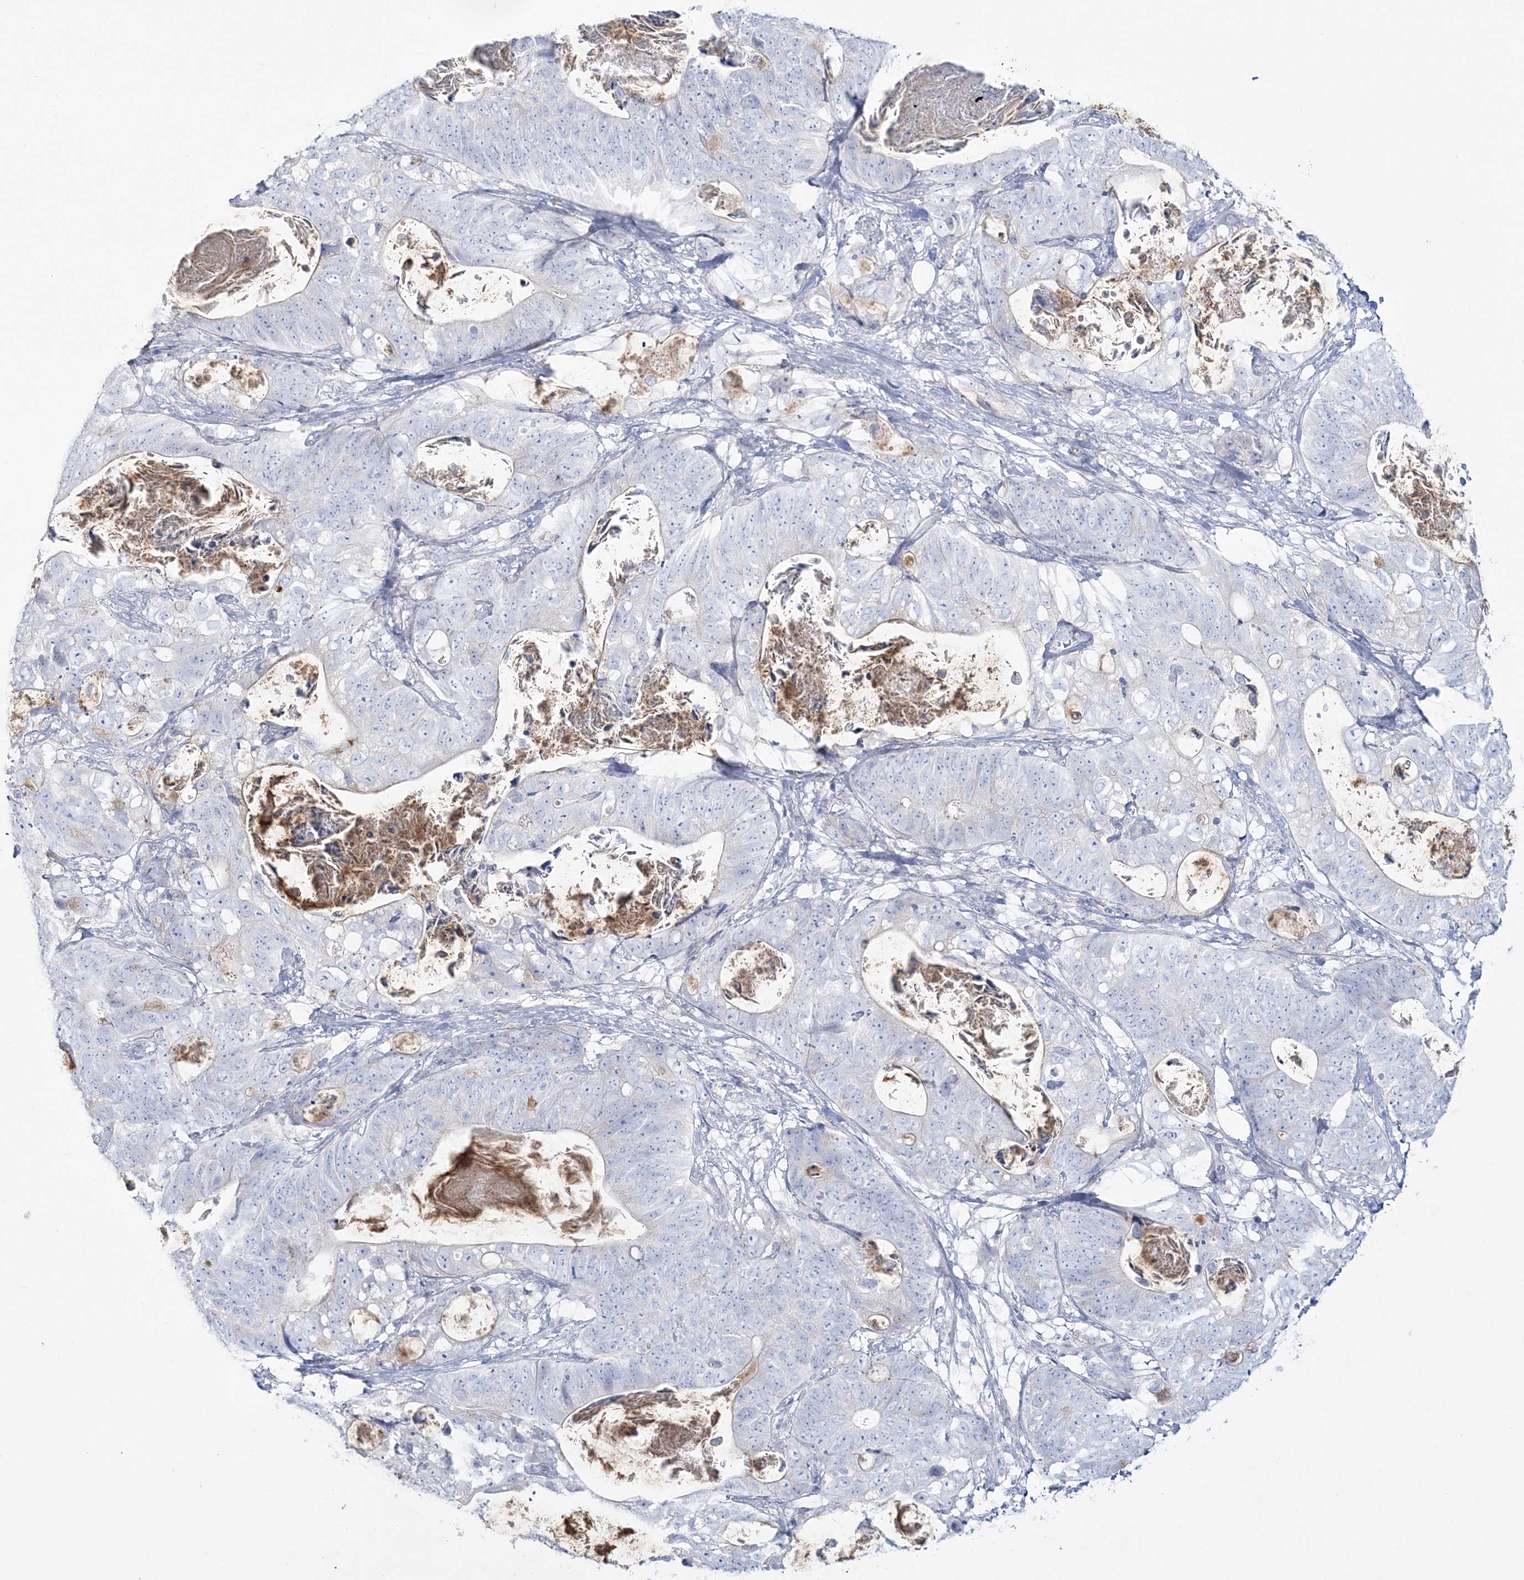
{"staining": {"intensity": "negative", "quantity": "none", "location": "none"}, "tissue": "stomach cancer", "cell_type": "Tumor cells", "image_type": "cancer", "snomed": [{"axis": "morphology", "description": "Normal tissue, NOS"}, {"axis": "morphology", "description": "Adenocarcinoma, NOS"}, {"axis": "topography", "description": "Stomach"}], "caption": "High power microscopy micrograph of an IHC photomicrograph of stomach cancer (adenocarcinoma), revealing no significant positivity in tumor cells. The staining was performed using DAB (3,3'-diaminobenzidine) to visualize the protein expression in brown, while the nuclei were stained in blue with hematoxylin (Magnification: 20x).", "gene": "WDSUB1", "patient": {"sex": "female", "age": 89}}